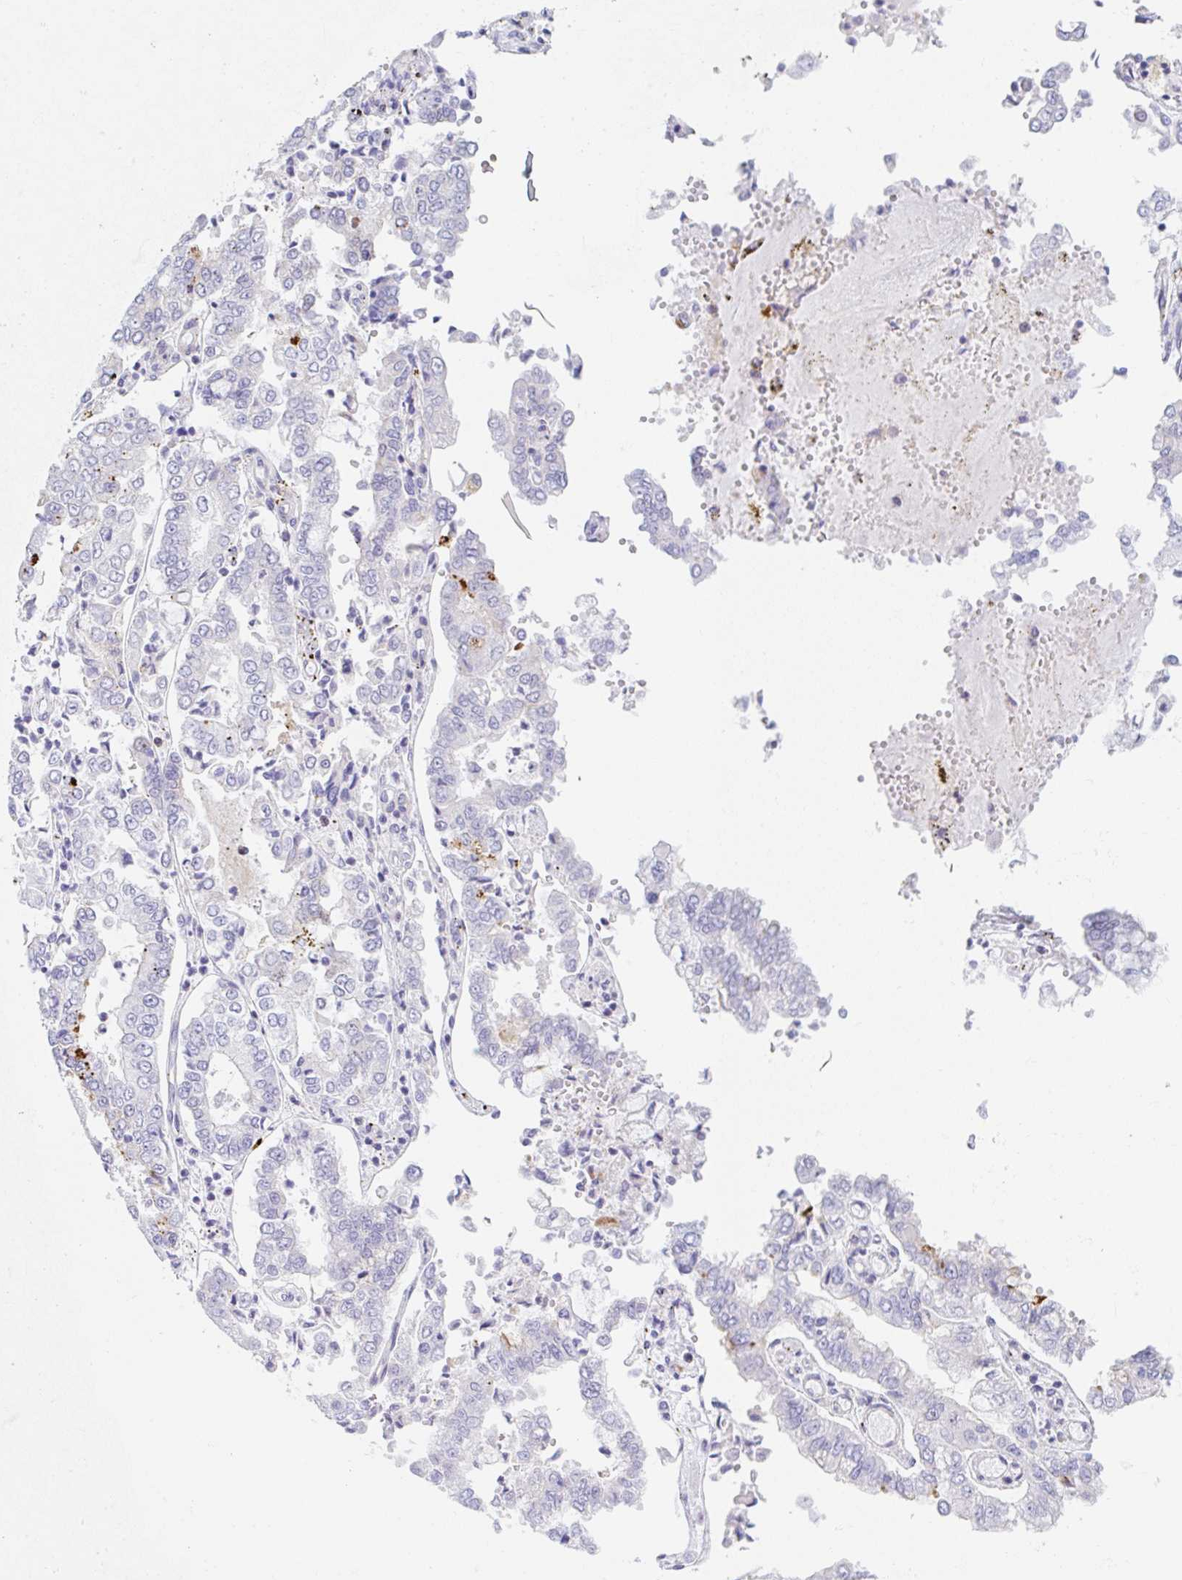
{"staining": {"intensity": "negative", "quantity": "none", "location": "none"}, "tissue": "stomach cancer", "cell_type": "Tumor cells", "image_type": "cancer", "snomed": [{"axis": "morphology", "description": "Adenocarcinoma, NOS"}, {"axis": "topography", "description": "Stomach"}], "caption": "This is an immunohistochemistry histopathology image of human stomach cancer. There is no expression in tumor cells.", "gene": "TBPL2", "patient": {"sex": "male", "age": 76}}